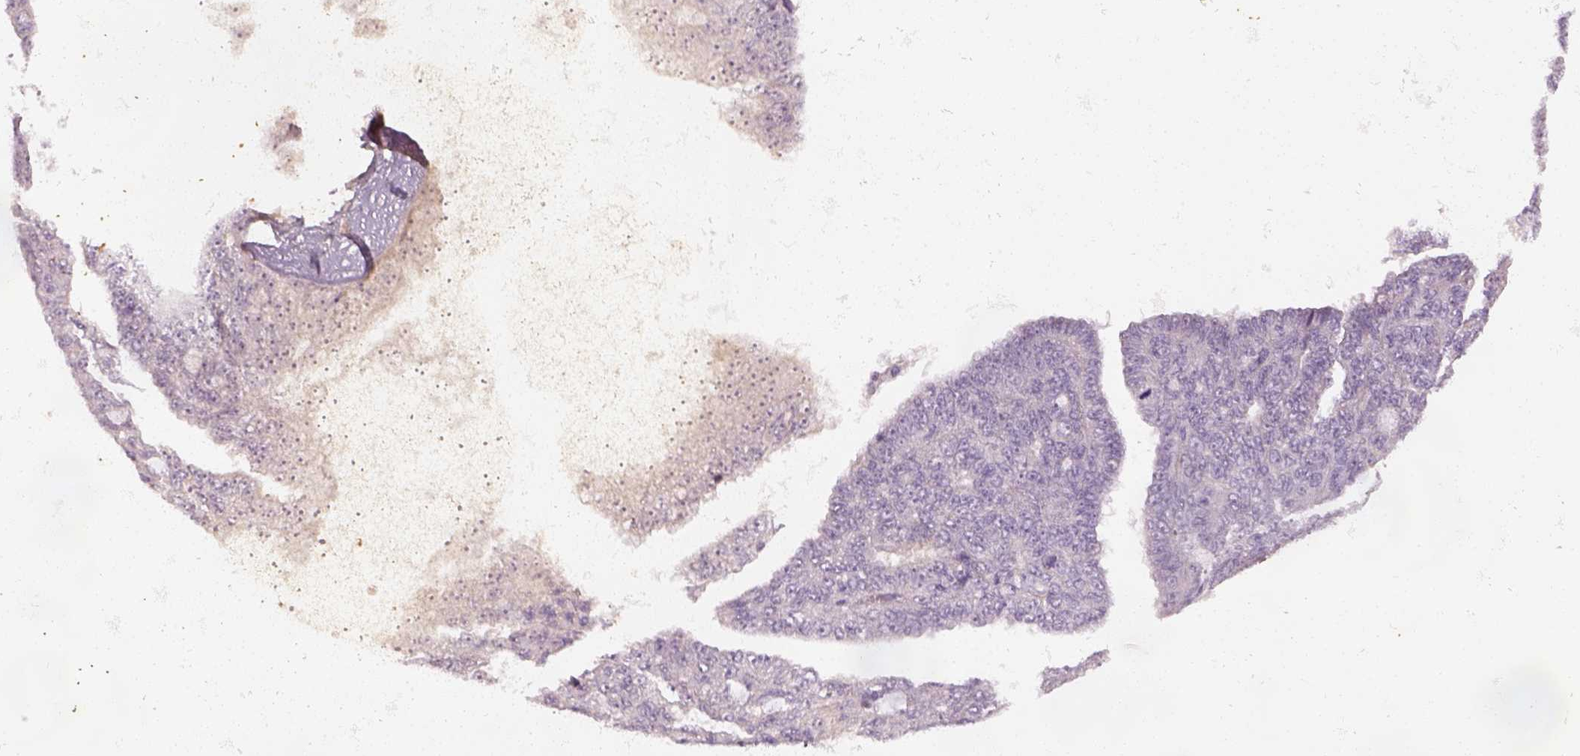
{"staining": {"intensity": "negative", "quantity": "none", "location": "none"}, "tissue": "ovarian cancer", "cell_type": "Tumor cells", "image_type": "cancer", "snomed": [{"axis": "morphology", "description": "Cystadenocarcinoma, serous, NOS"}, {"axis": "topography", "description": "Ovary"}], "caption": "Immunohistochemistry of human serous cystadenocarcinoma (ovarian) reveals no expression in tumor cells.", "gene": "GDNF", "patient": {"sex": "female", "age": 71}}